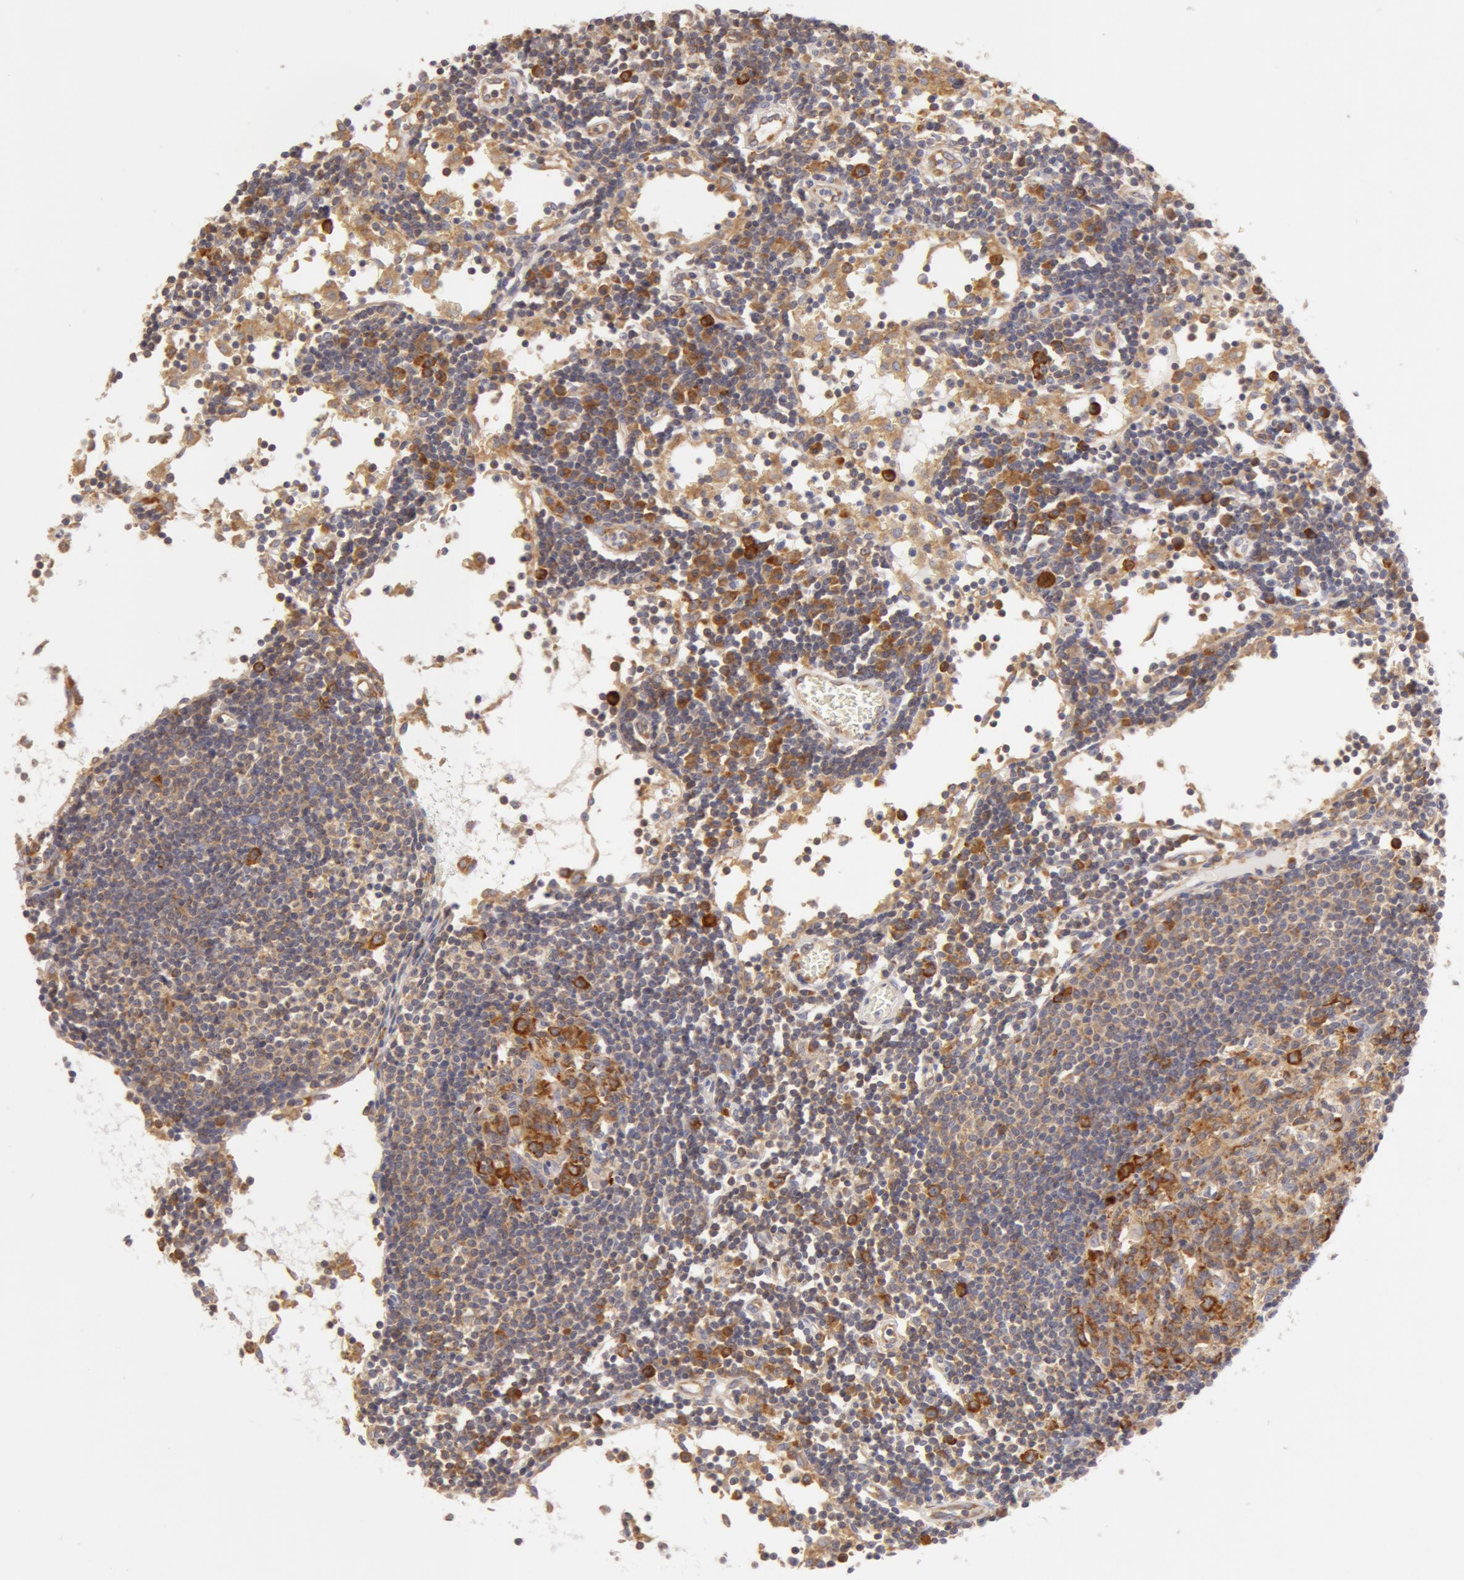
{"staining": {"intensity": "moderate", "quantity": "25%-75%", "location": "cytoplasmic/membranous"}, "tissue": "lymph node", "cell_type": "Germinal center cells", "image_type": "normal", "snomed": [{"axis": "morphology", "description": "Normal tissue, NOS"}, {"axis": "topography", "description": "Lymph node"}], "caption": "Lymph node stained with DAB immunohistochemistry displays medium levels of moderate cytoplasmic/membranous staining in about 25%-75% of germinal center cells. Immunohistochemistry (ihc) stains the protein in brown and the nuclei are stained blue.", "gene": "DDX3X", "patient": {"sex": "female", "age": 55}}